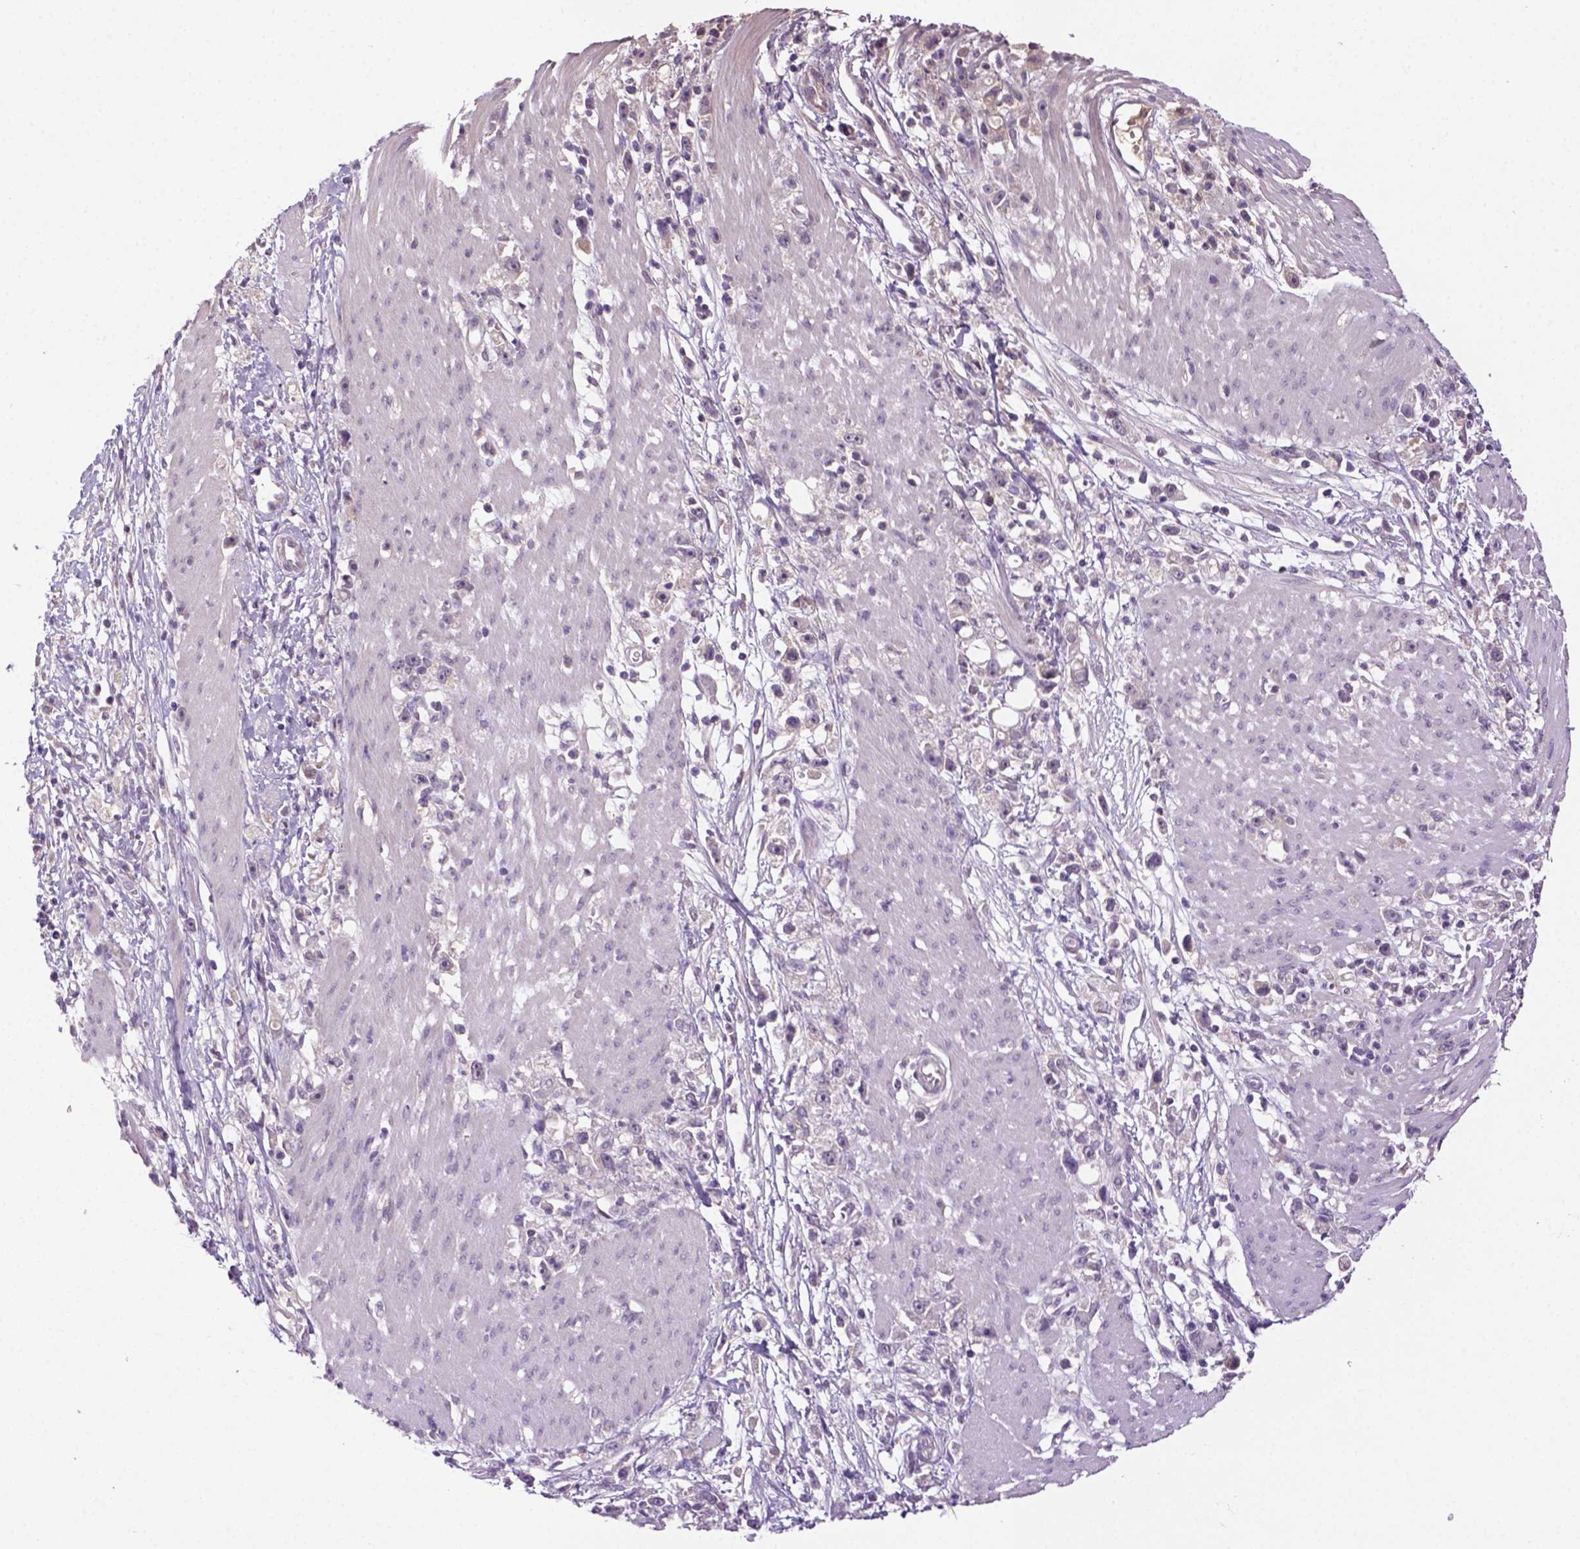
{"staining": {"intensity": "negative", "quantity": "none", "location": "none"}, "tissue": "stomach cancer", "cell_type": "Tumor cells", "image_type": "cancer", "snomed": [{"axis": "morphology", "description": "Adenocarcinoma, NOS"}, {"axis": "topography", "description": "Stomach"}], "caption": "Stomach cancer stained for a protein using IHC demonstrates no positivity tumor cells.", "gene": "NLGN2", "patient": {"sex": "female", "age": 59}}